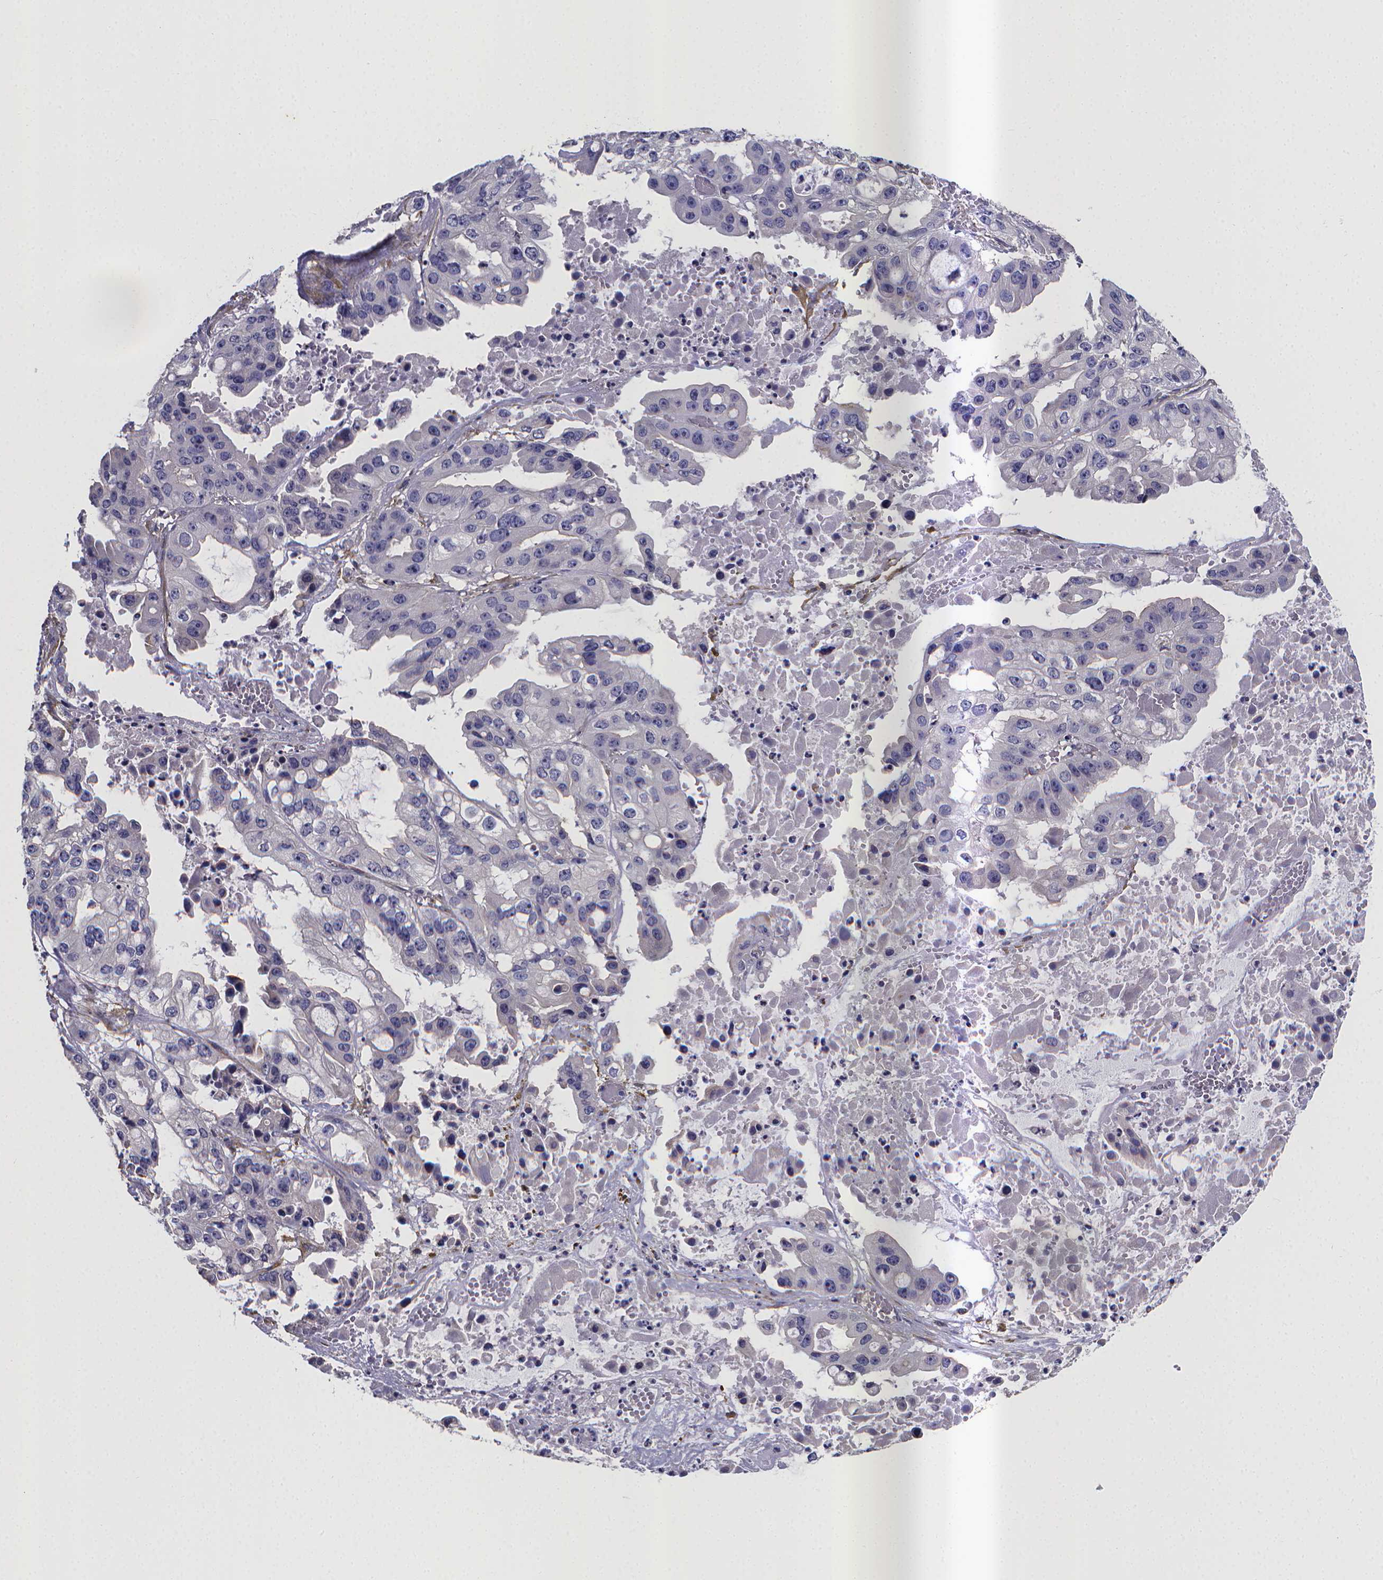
{"staining": {"intensity": "negative", "quantity": "none", "location": "none"}, "tissue": "ovarian cancer", "cell_type": "Tumor cells", "image_type": "cancer", "snomed": [{"axis": "morphology", "description": "Cystadenocarcinoma, serous, NOS"}, {"axis": "topography", "description": "Ovary"}], "caption": "Ovarian serous cystadenocarcinoma was stained to show a protein in brown. There is no significant positivity in tumor cells.", "gene": "RERG", "patient": {"sex": "female", "age": 56}}